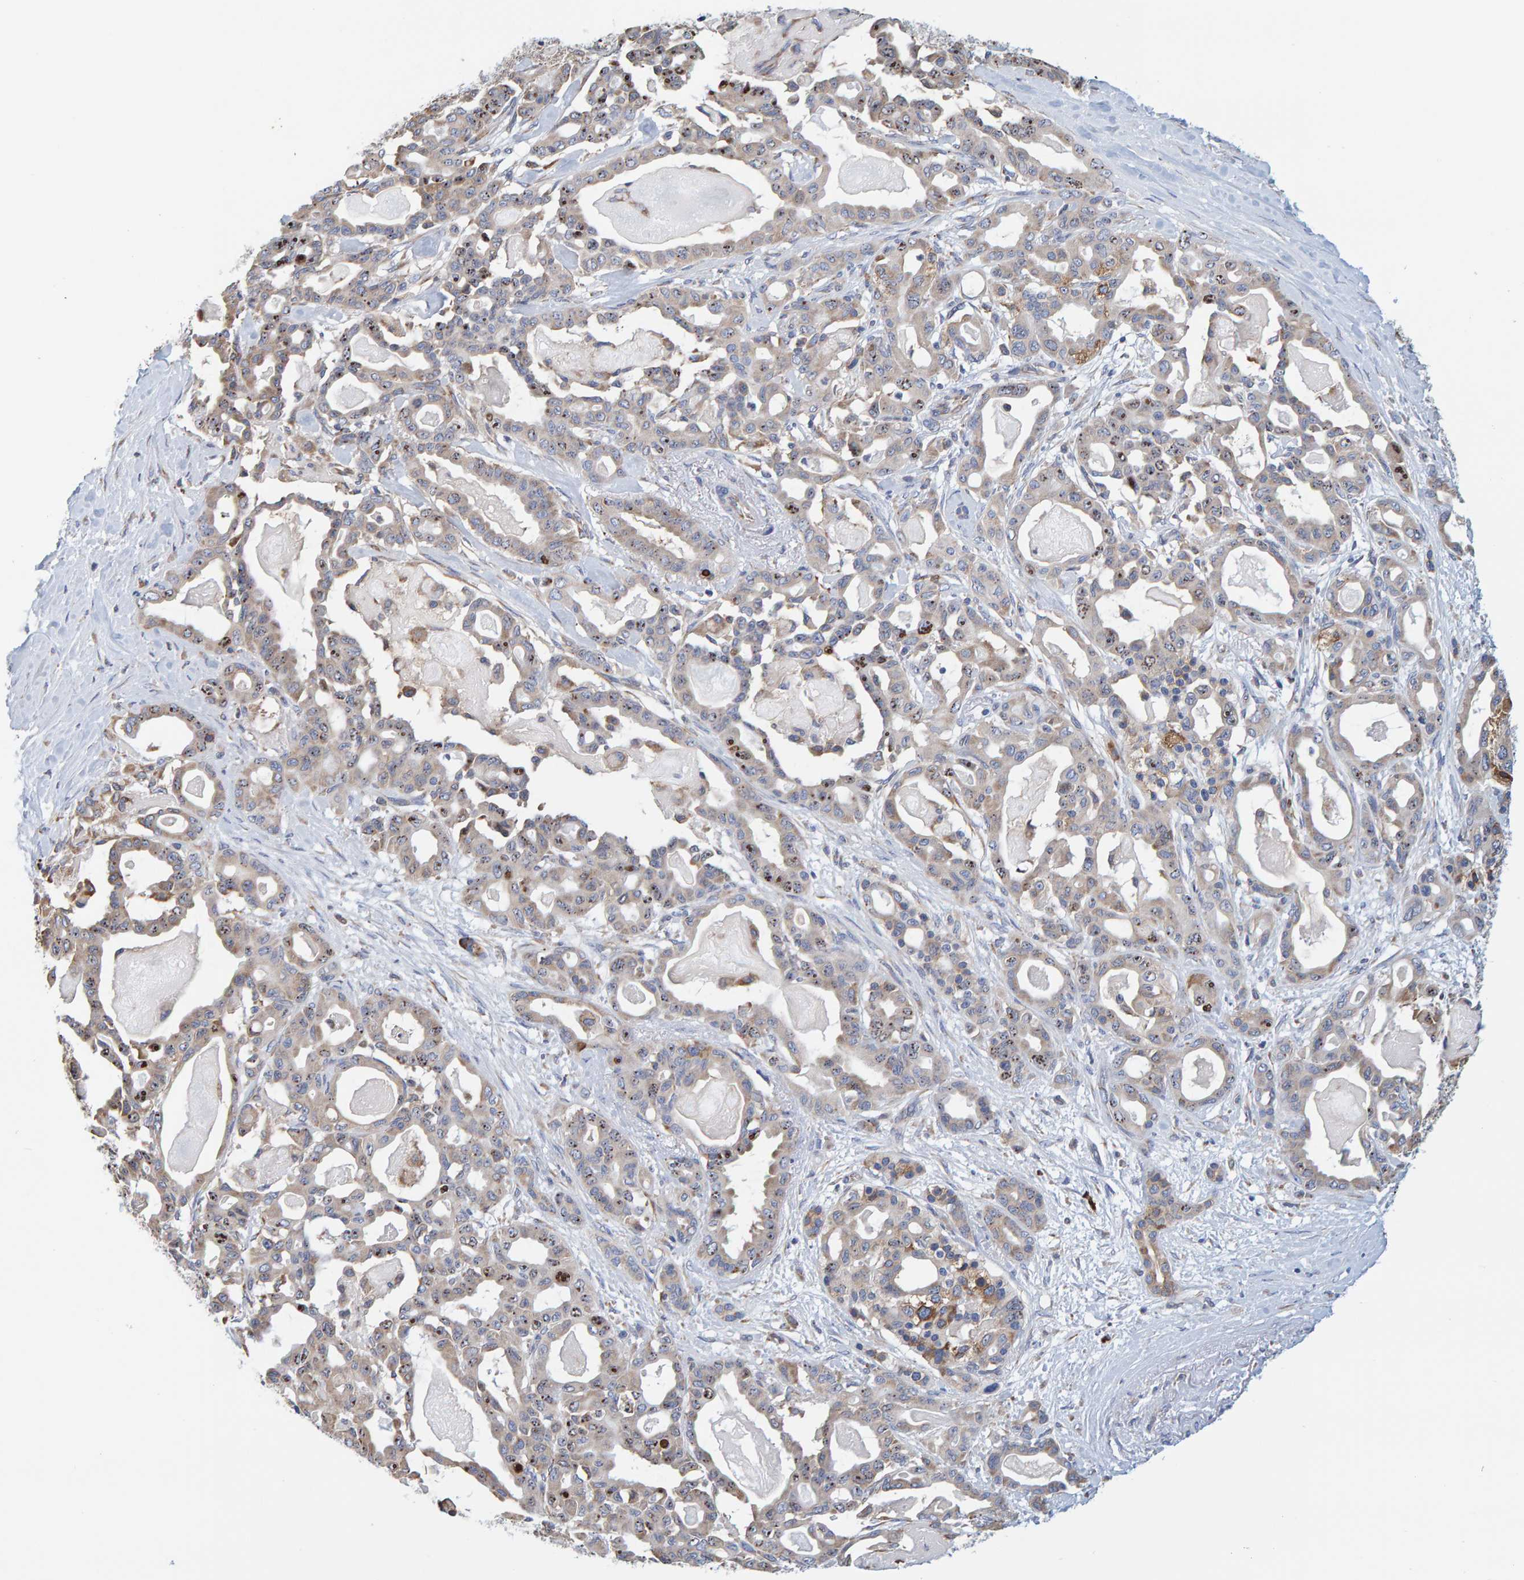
{"staining": {"intensity": "weak", "quantity": "25%-75%", "location": "cytoplasmic/membranous"}, "tissue": "pancreatic cancer", "cell_type": "Tumor cells", "image_type": "cancer", "snomed": [{"axis": "morphology", "description": "Adenocarcinoma, NOS"}, {"axis": "topography", "description": "Pancreas"}], "caption": "This is a micrograph of immunohistochemistry staining of adenocarcinoma (pancreatic), which shows weak positivity in the cytoplasmic/membranous of tumor cells.", "gene": "SGPL1", "patient": {"sex": "male", "age": 63}}